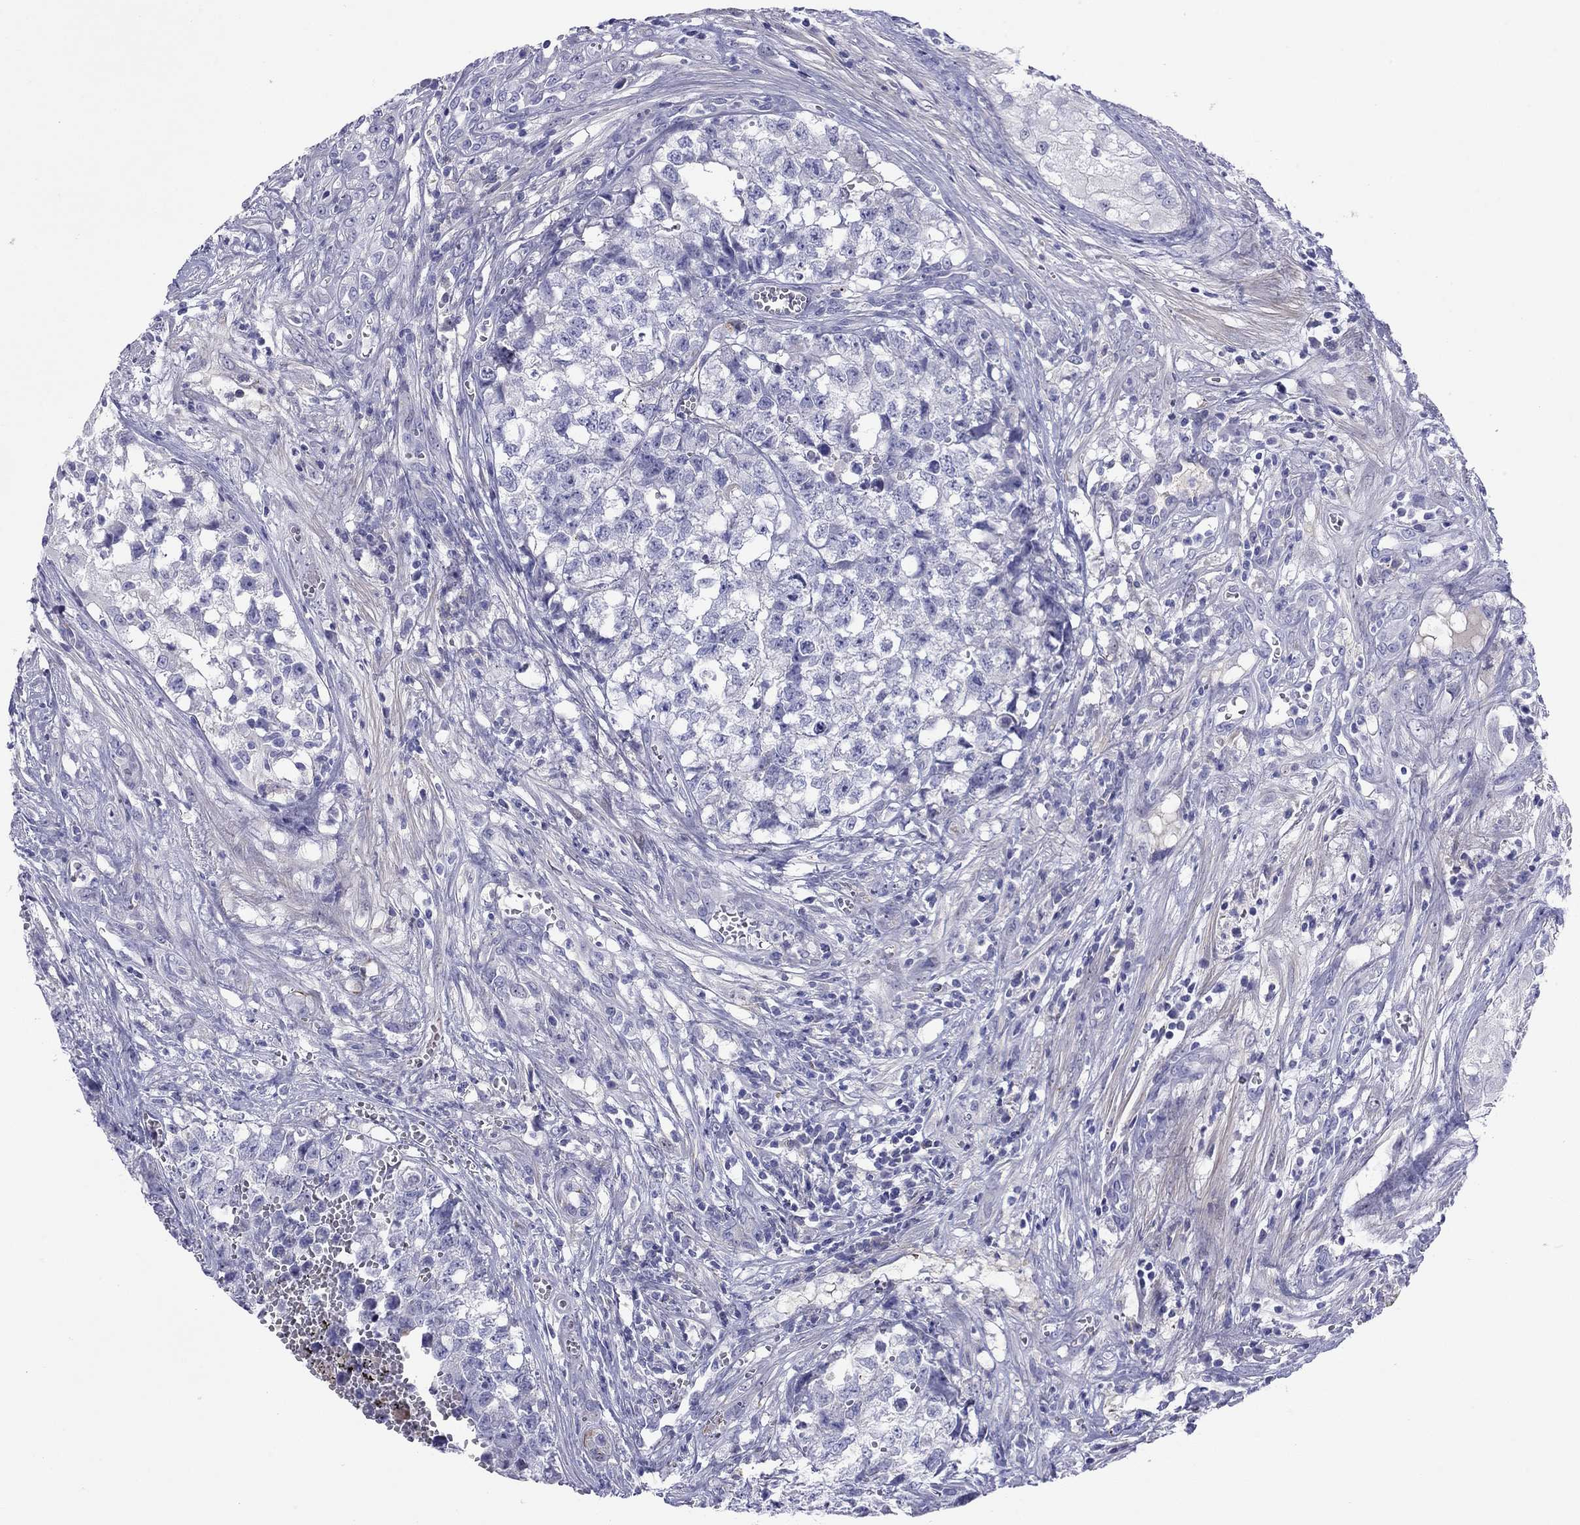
{"staining": {"intensity": "negative", "quantity": "none", "location": "none"}, "tissue": "testis cancer", "cell_type": "Tumor cells", "image_type": "cancer", "snomed": [{"axis": "morphology", "description": "Seminoma, NOS"}, {"axis": "morphology", "description": "Carcinoma, Embryonal, NOS"}, {"axis": "topography", "description": "Testis"}], "caption": "Histopathology image shows no protein expression in tumor cells of testis cancer (seminoma) tissue. The staining was performed using DAB to visualize the protein expression in brown, while the nuclei were stained in blue with hematoxylin (Magnification: 20x).", "gene": "CMYA5", "patient": {"sex": "male", "age": 22}}